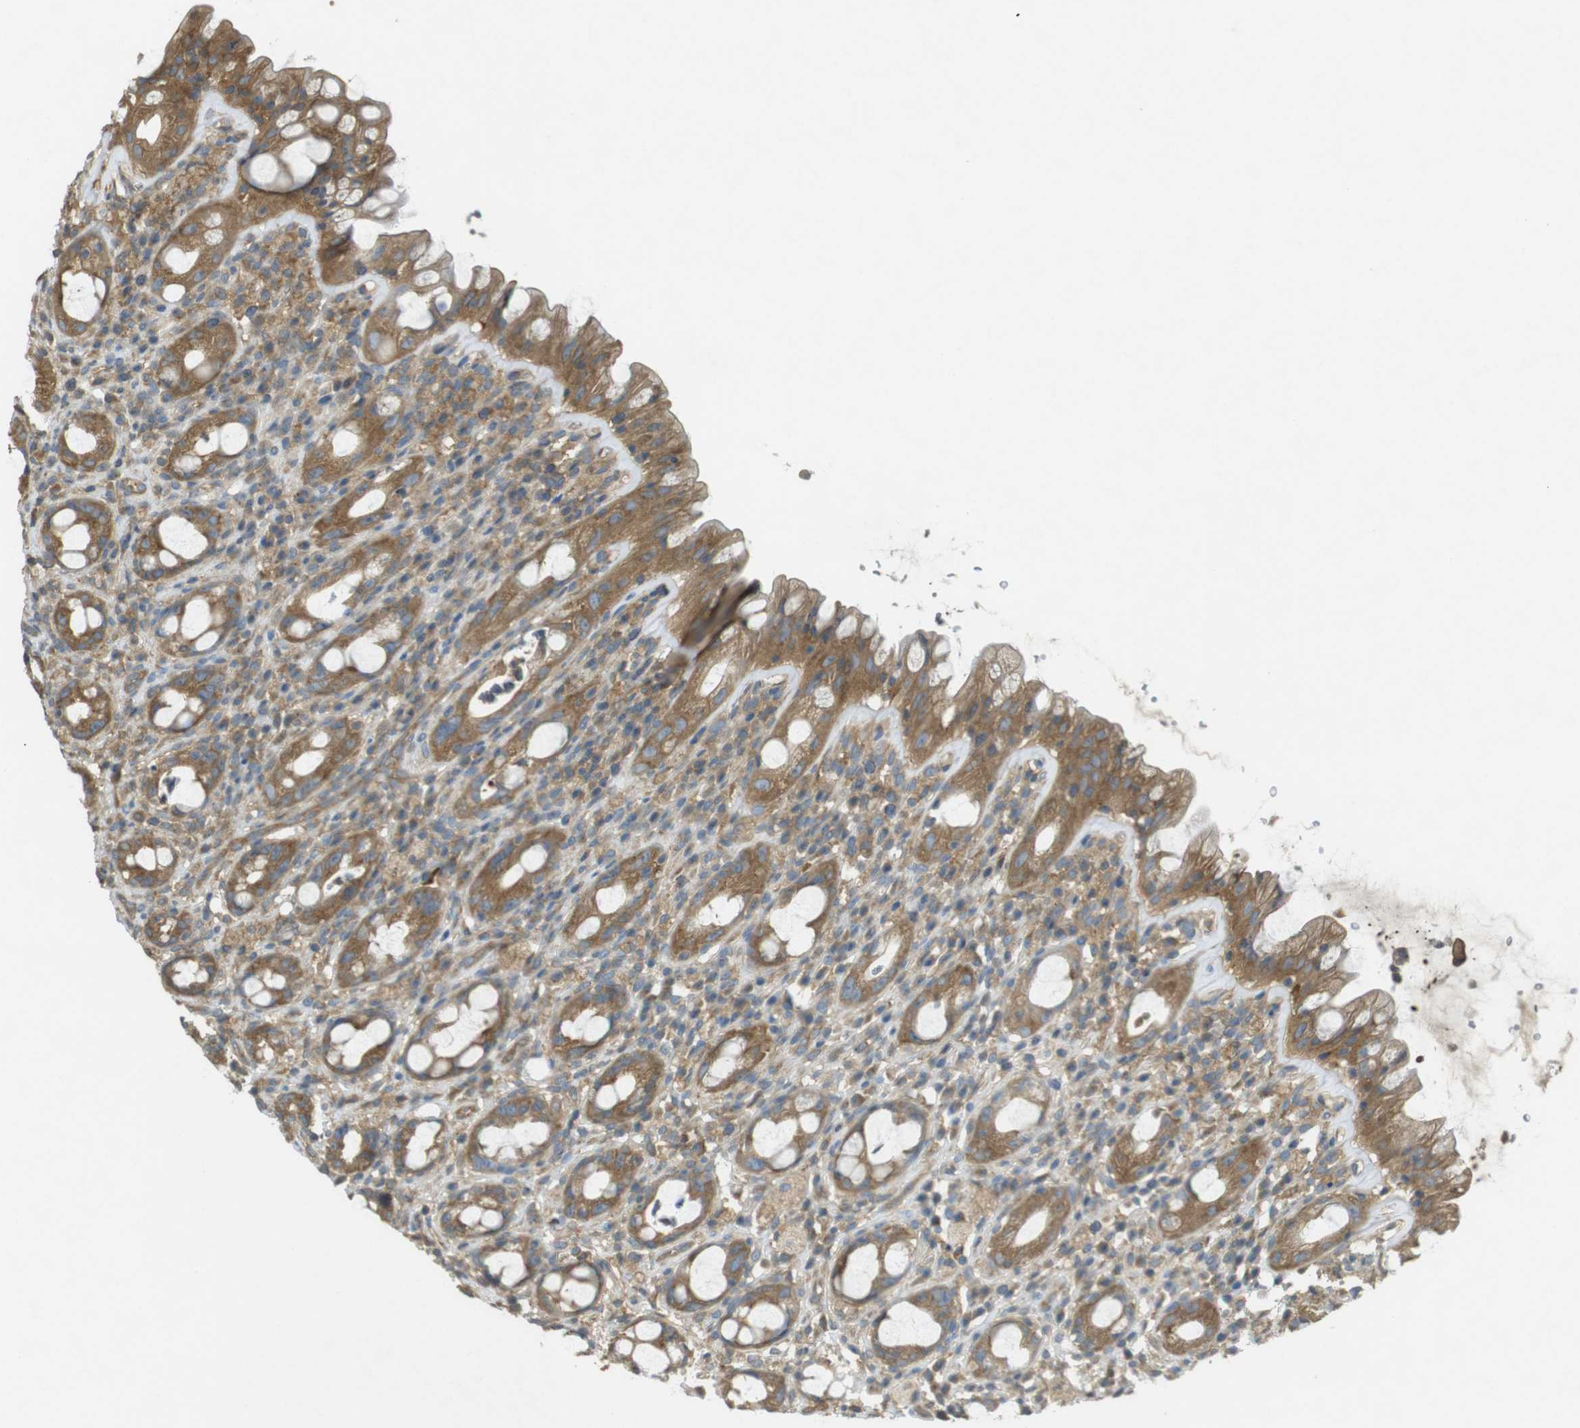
{"staining": {"intensity": "moderate", "quantity": ">75%", "location": "cytoplasmic/membranous"}, "tissue": "rectum", "cell_type": "Glandular cells", "image_type": "normal", "snomed": [{"axis": "morphology", "description": "Normal tissue, NOS"}, {"axis": "topography", "description": "Rectum"}], "caption": "The image demonstrates a brown stain indicating the presence of a protein in the cytoplasmic/membranous of glandular cells in rectum. Using DAB (brown) and hematoxylin (blue) stains, captured at high magnification using brightfield microscopy.", "gene": "KIF5B", "patient": {"sex": "male", "age": 44}}